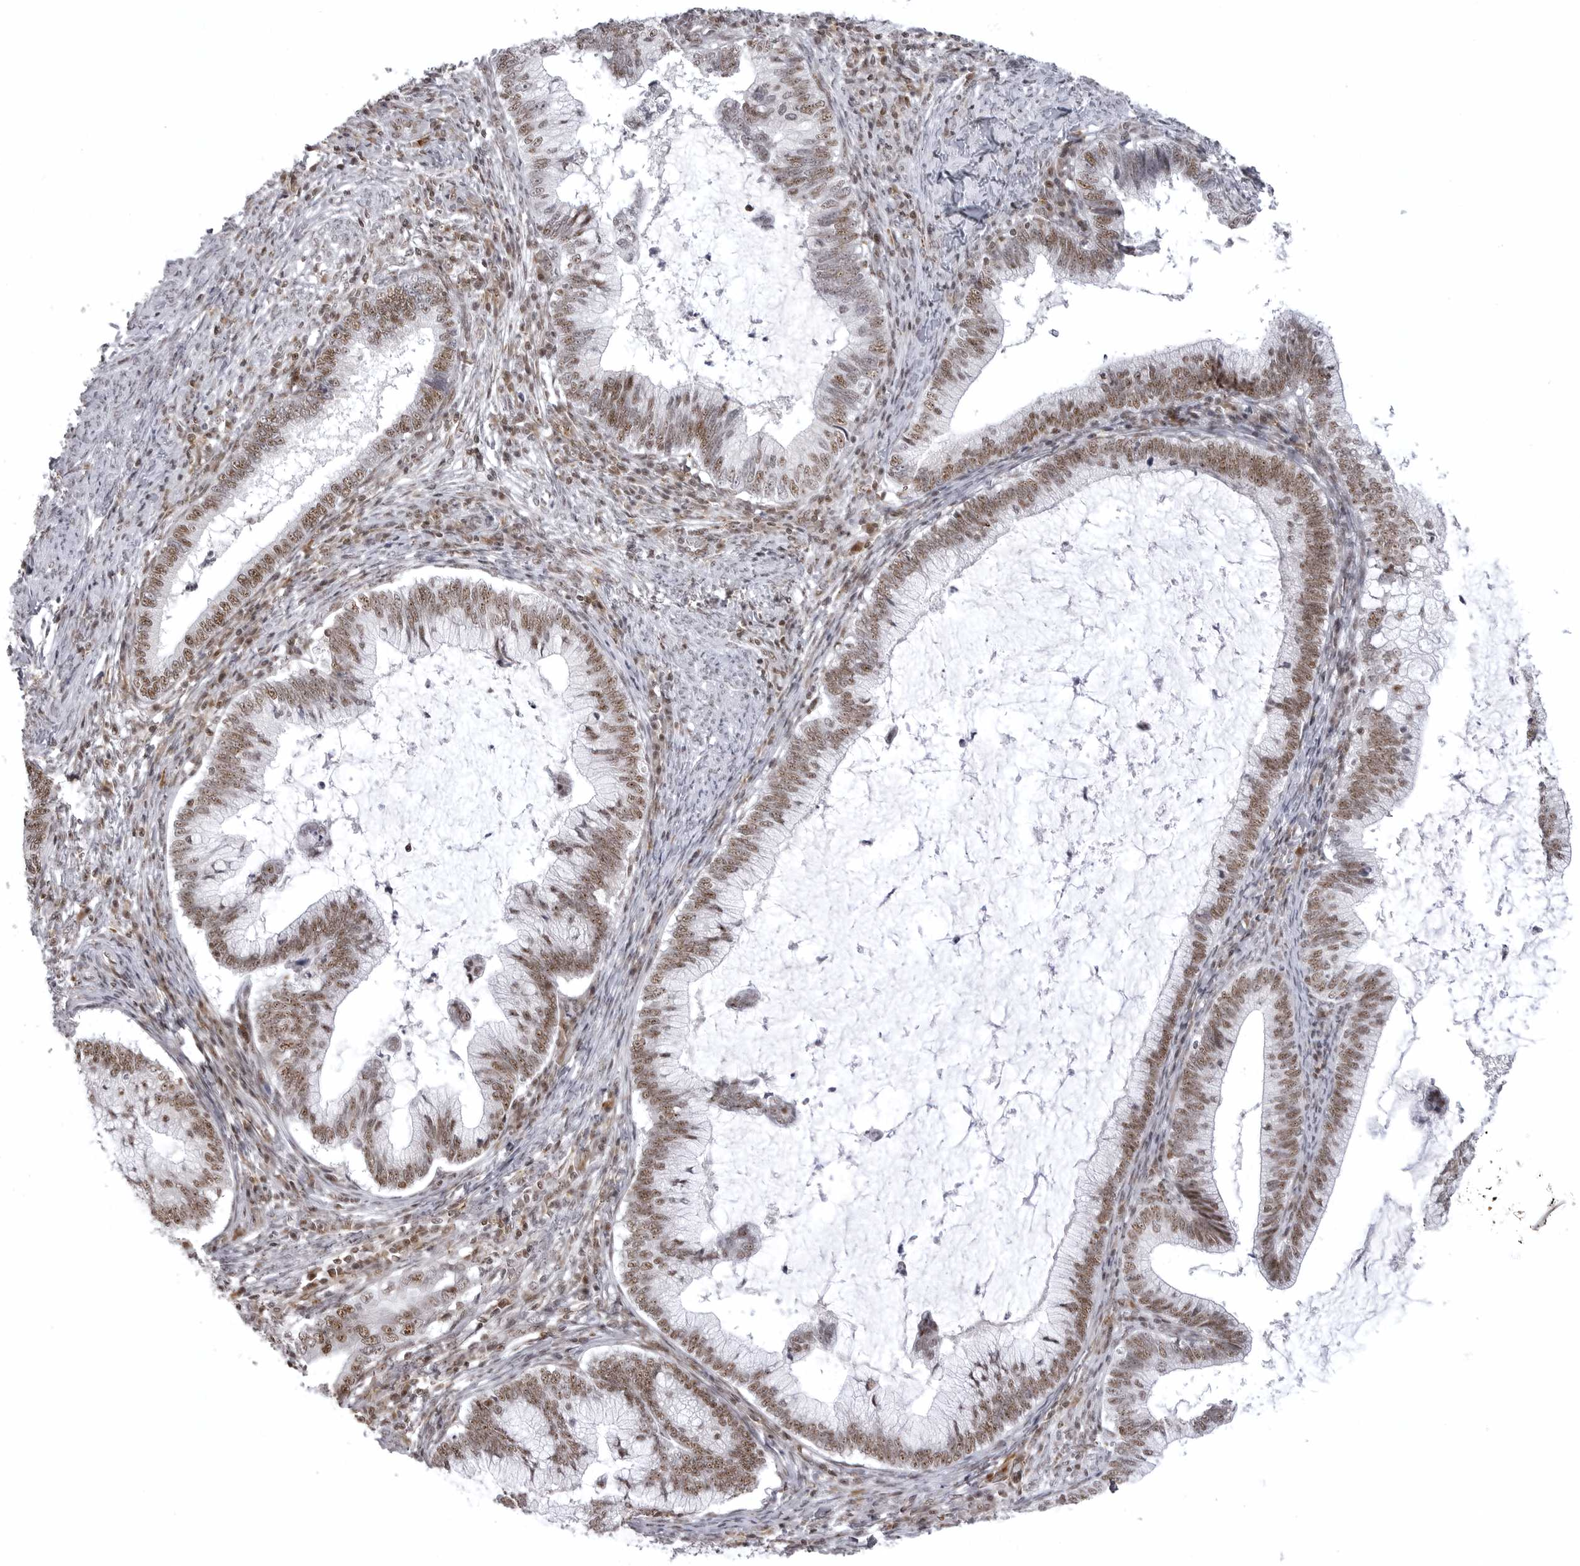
{"staining": {"intensity": "moderate", "quantity": ">75%", "location": "nuclear"}, "tissue": "cervical cancer", "cell_type": "Tumor cells", "image_type": "cancer", "snomed": [{"axis": "morphology", "description": "Adenocarcinoma, NOS"}, {"axis": "topography", "description": "Cervix"}], "caption": "Moderate nuclear expression is identified in about >75% of tumor cells in cervical adenocarcinoma. (IHC, brightfield microscopy, high magnification).", "gene": "WRAP53", "patient": {"sex": "female", "age": 36}}